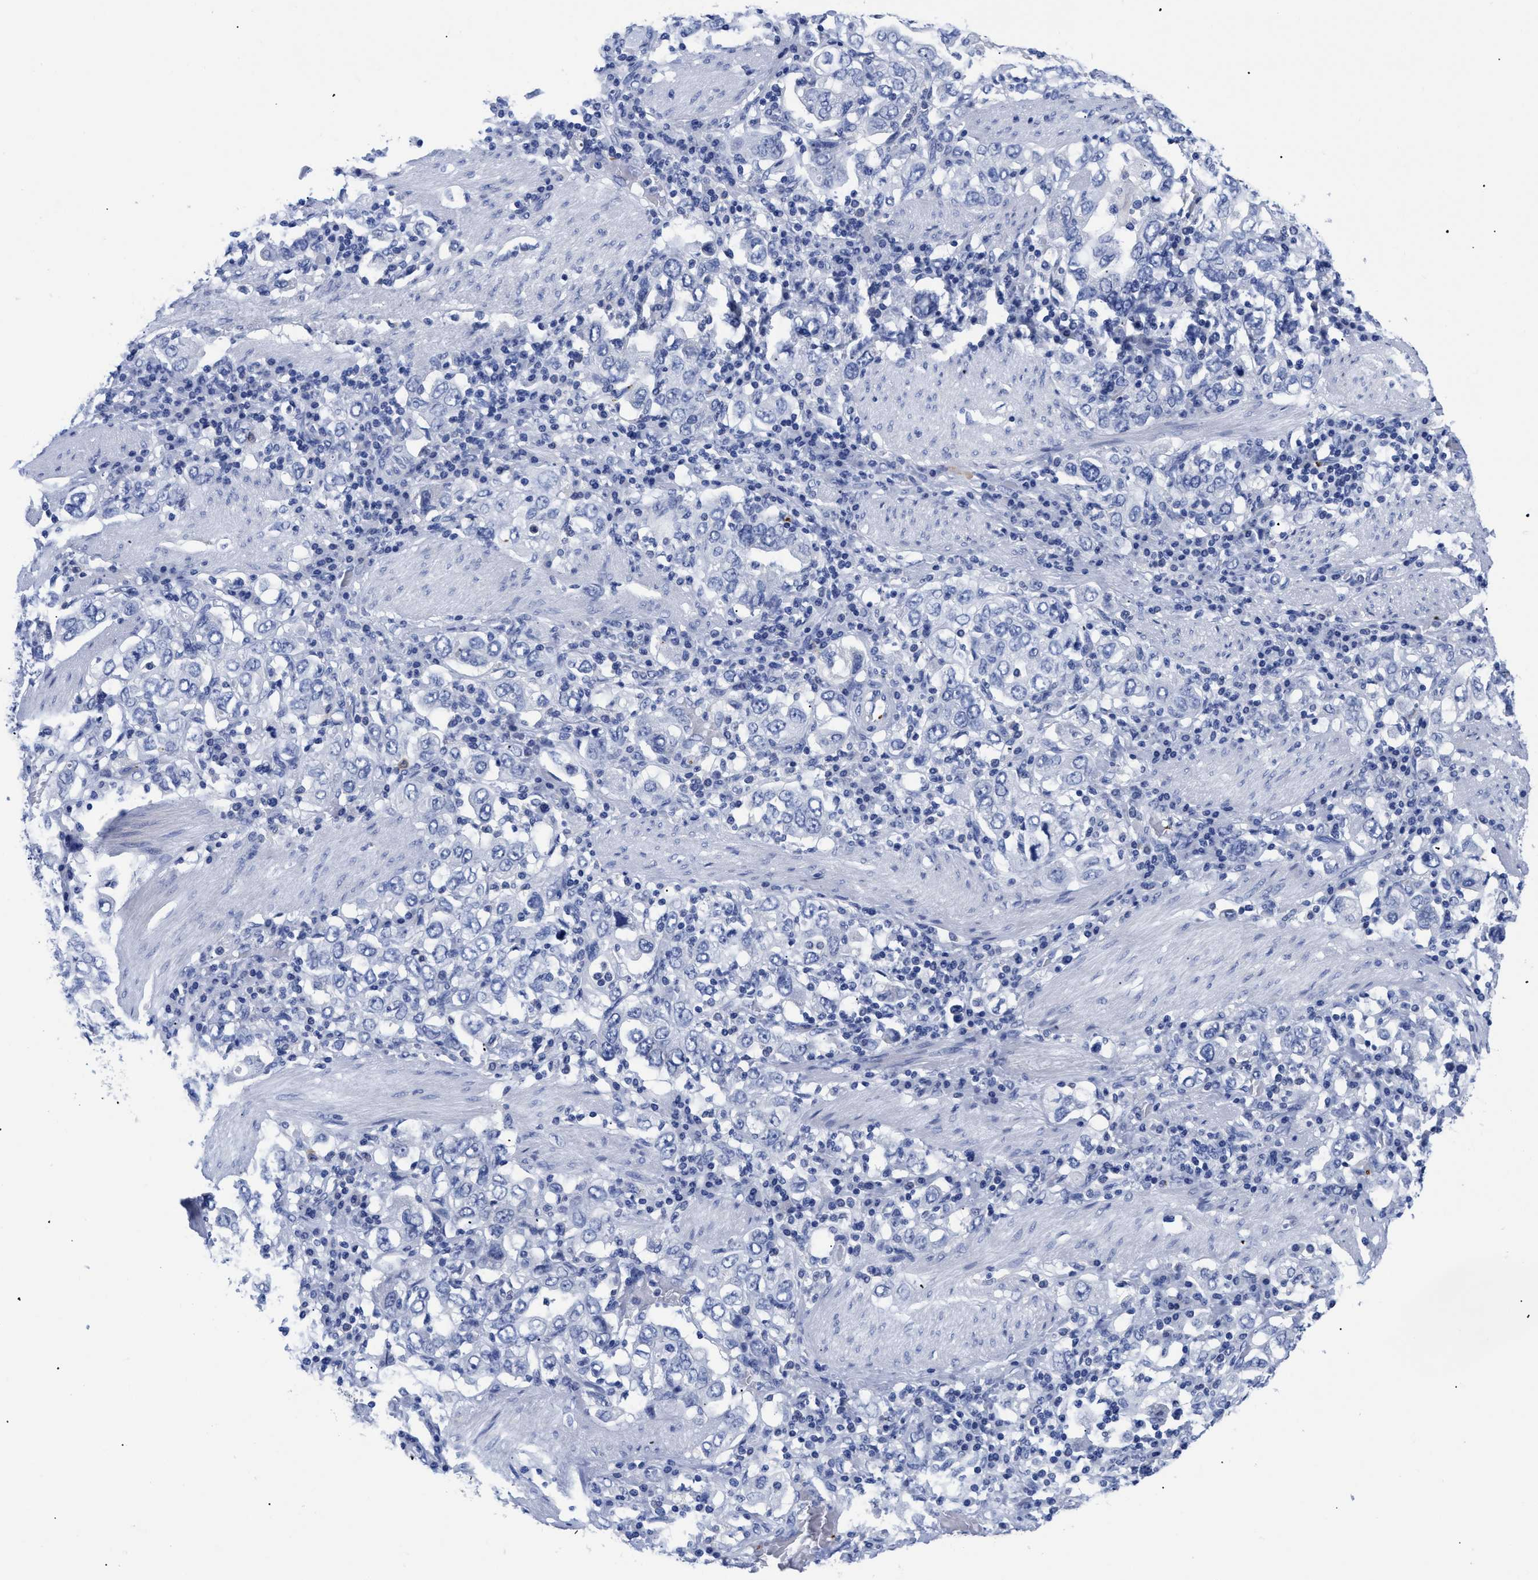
{"staining": {"intensity": "negative", "quantity": "none", "location": "none"}, "tissue": "stomach cancer", "cell_type": "Tumor cells", "image_type": "cancer", "snomed": [{"axis": "morphology", "description": "Adenocarcinoma, NOS"}, {"axis": "topography", "description": "Stomach, upper"}], "caption": "This is a image of immunohistochemistry staining of stomach adenocarcinoma, which shows no staining in tumor cells.", "gene": "TREML1", "patient": {"sex": "male", "age": 62}}